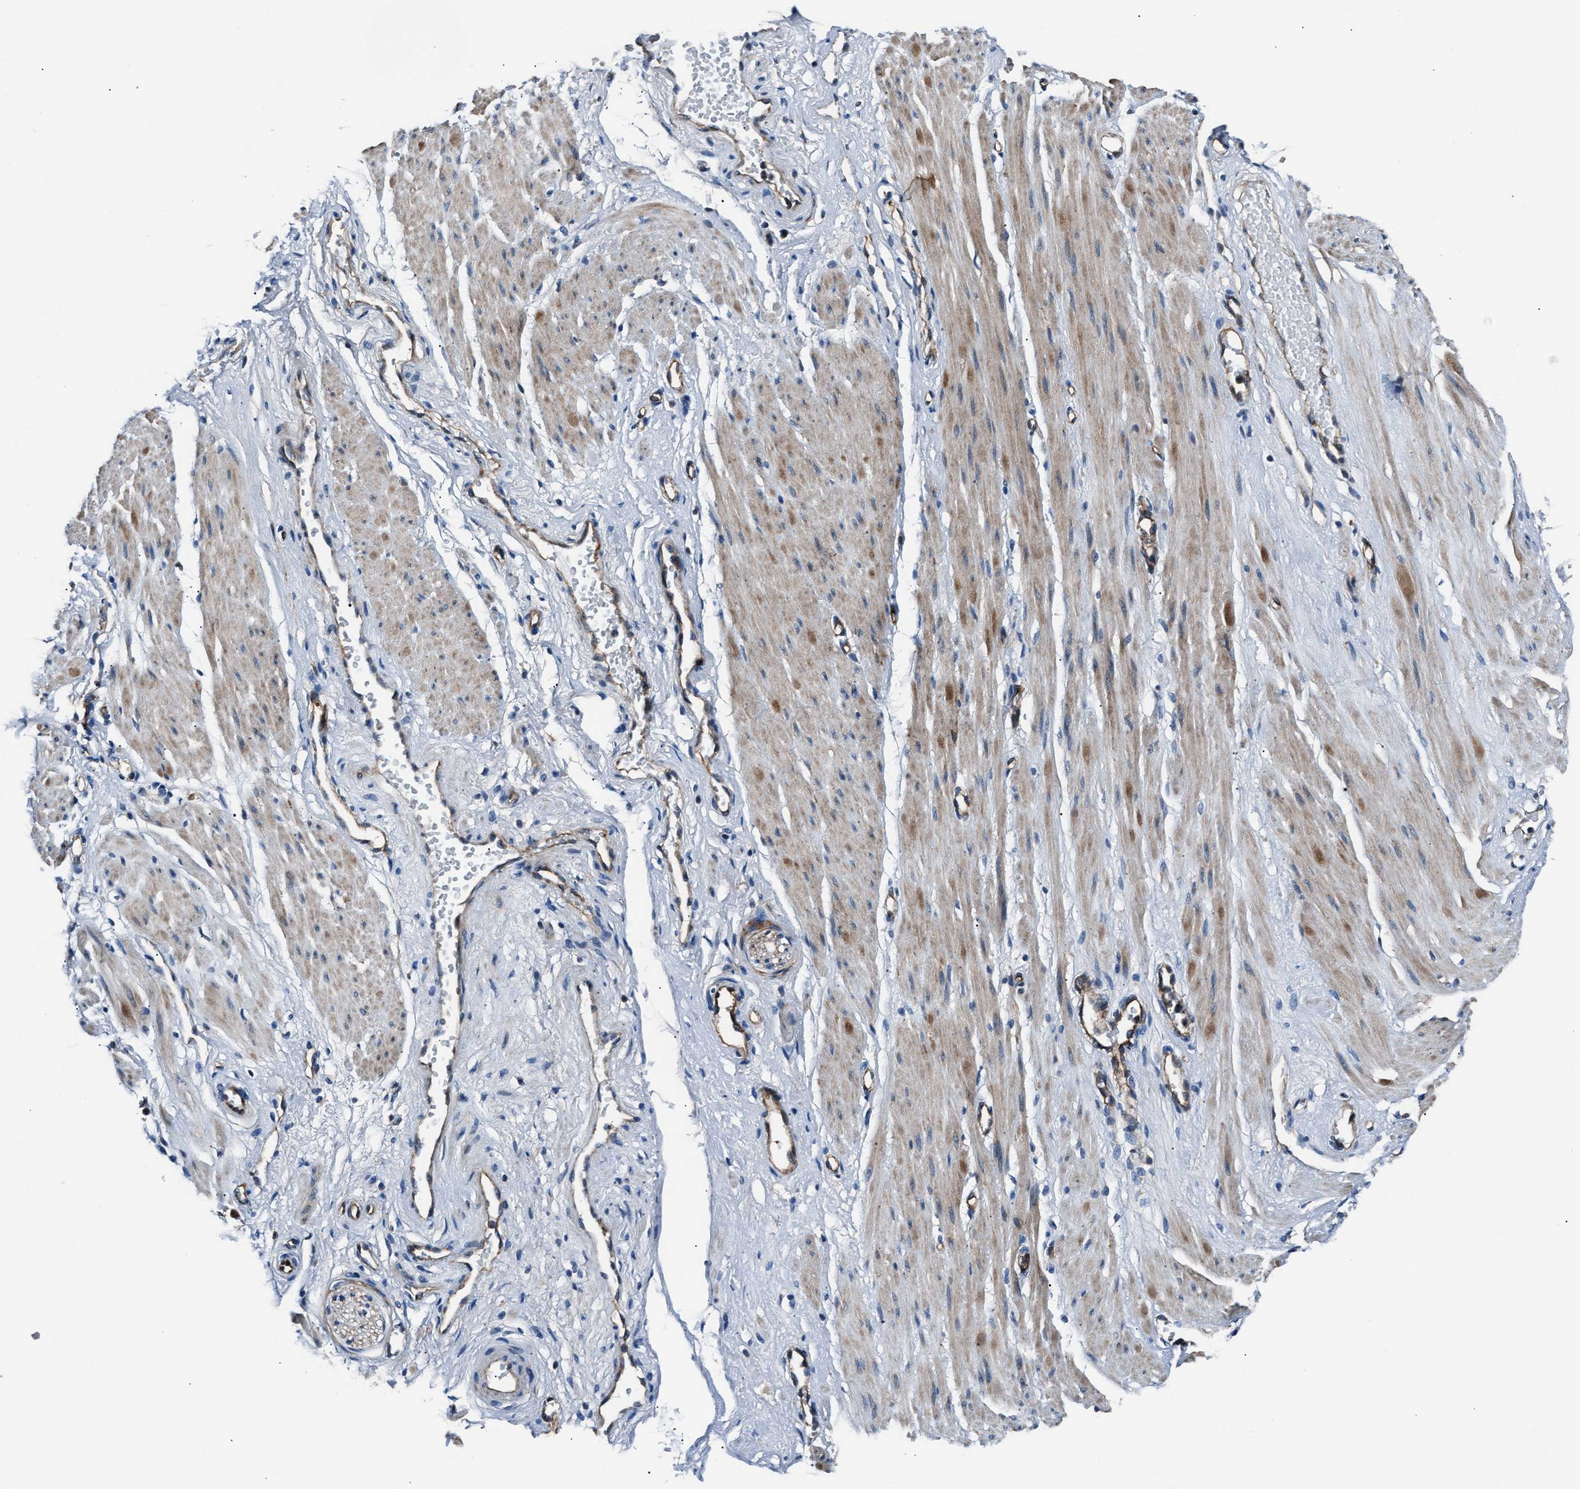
{"staining": {"intensity": "negative", "quantity": "none", "location": "none"}, "tissue": "adipose tissue", "cell_type": "Adipocytes", "image_type": "normal", "snomed": [{"axis": "morphology", "description": "Normal tissue, NOS"}, {"axis": "topography", "description": "Soft tissue"}, {"axis": "topography", "description": "Vascular tissue"}], "caption": "Photomicrograph shows no protein staining in adipocytes of normal adipose tissue. The staining was performed using DAB (3,3'-diaminobenzidine) to visualize the protein expression in brown, while the nuclei were stained in blue with hematoxylin (Magnification: 20x).", "gene": "ENSG00000281039", "patient": {"sex": "female", "age": 35}}